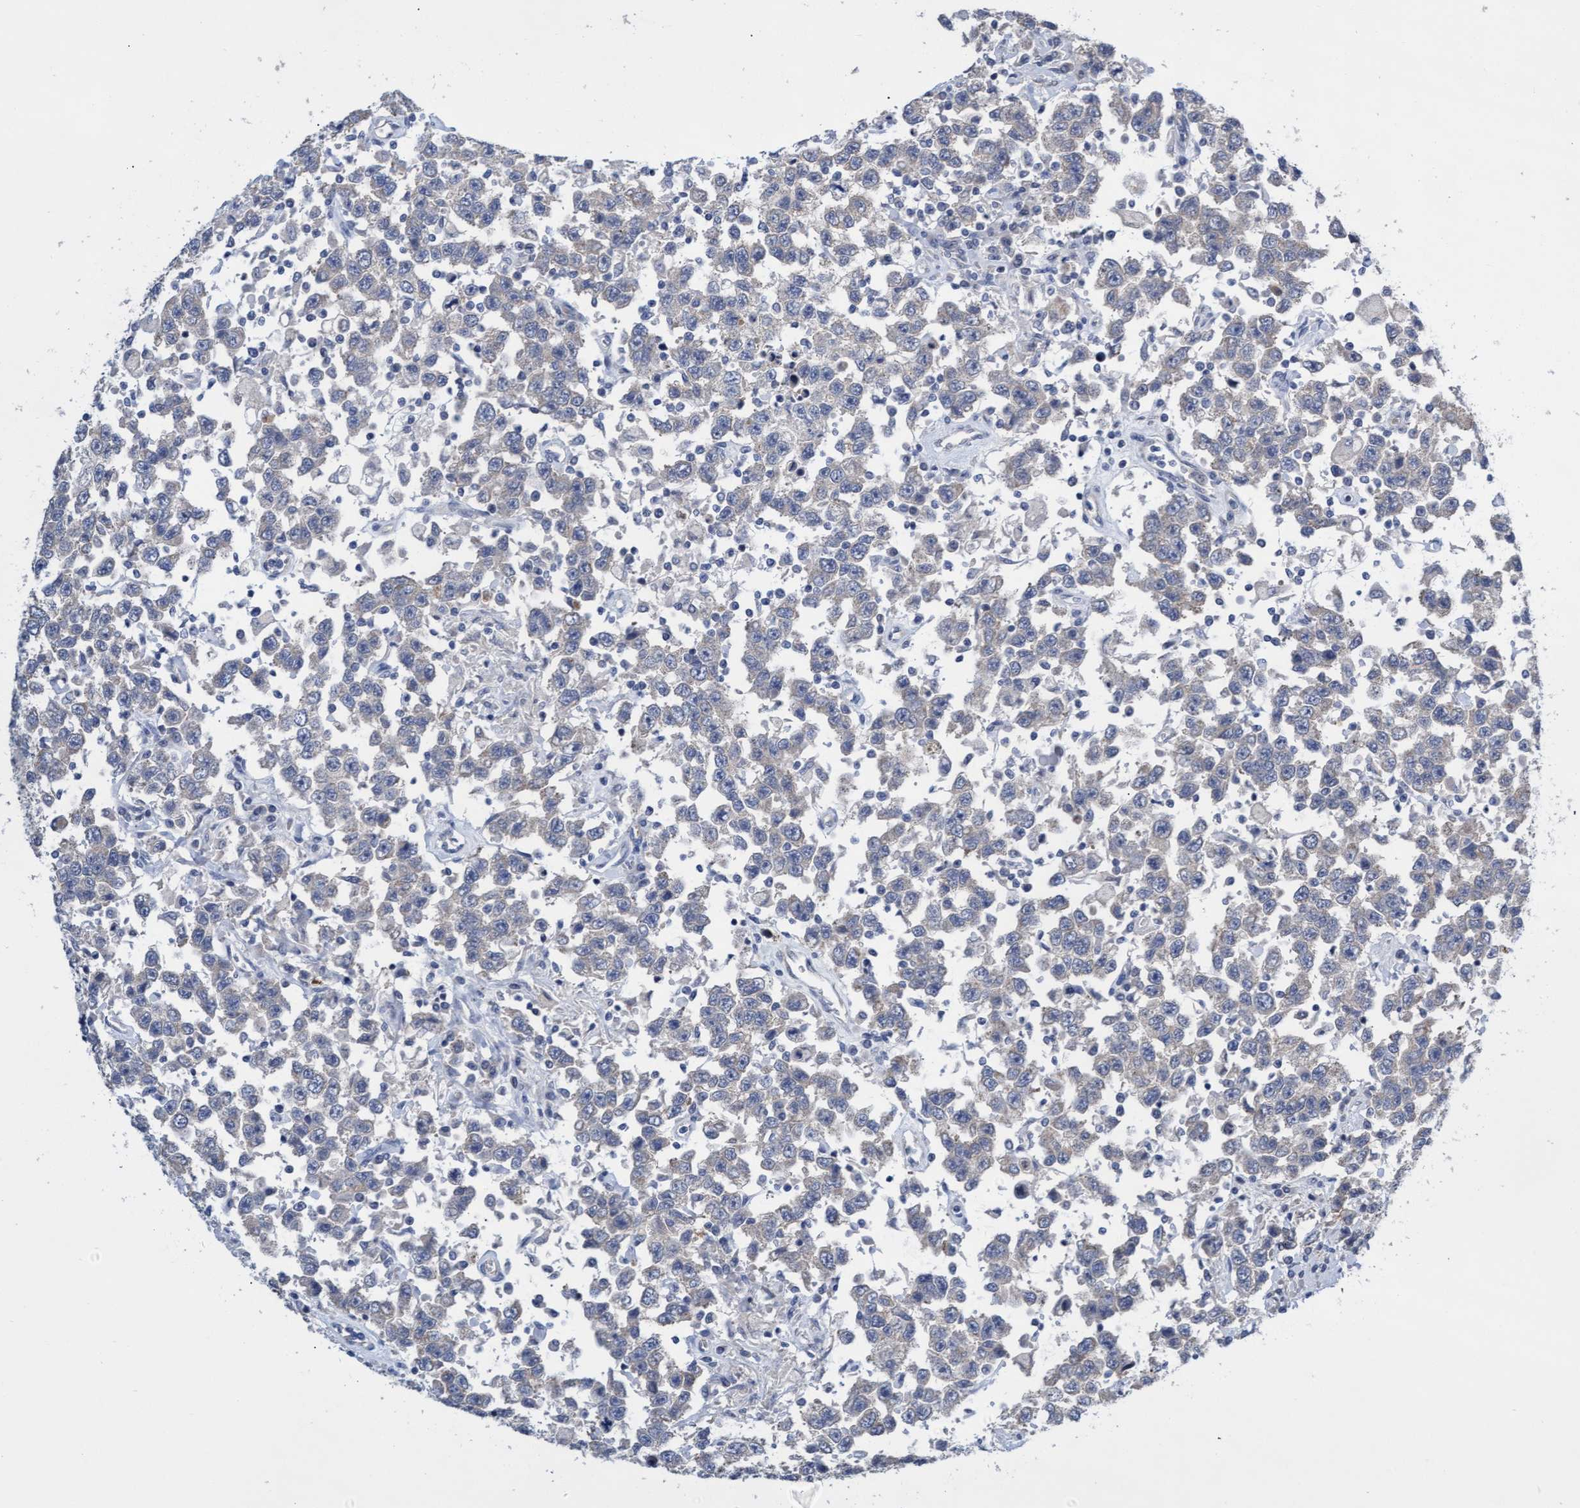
{"staining": {"intensity": "negative", "quantity": "none", "location": "none"}, "tissue": "testis cancer", "cell_type": "Tumor cells", "image_type": "cancer", "snomed": [{"axis": "morphology", "description": "Seminoma, NOS"}, {"axis": "topography", "description": "Testis"}], "caption": "Tumor cells show no significant staining in testis cancer (seminoma).", "gene": "ABCF2", "patient": {"sex": "male", "age": 41}}